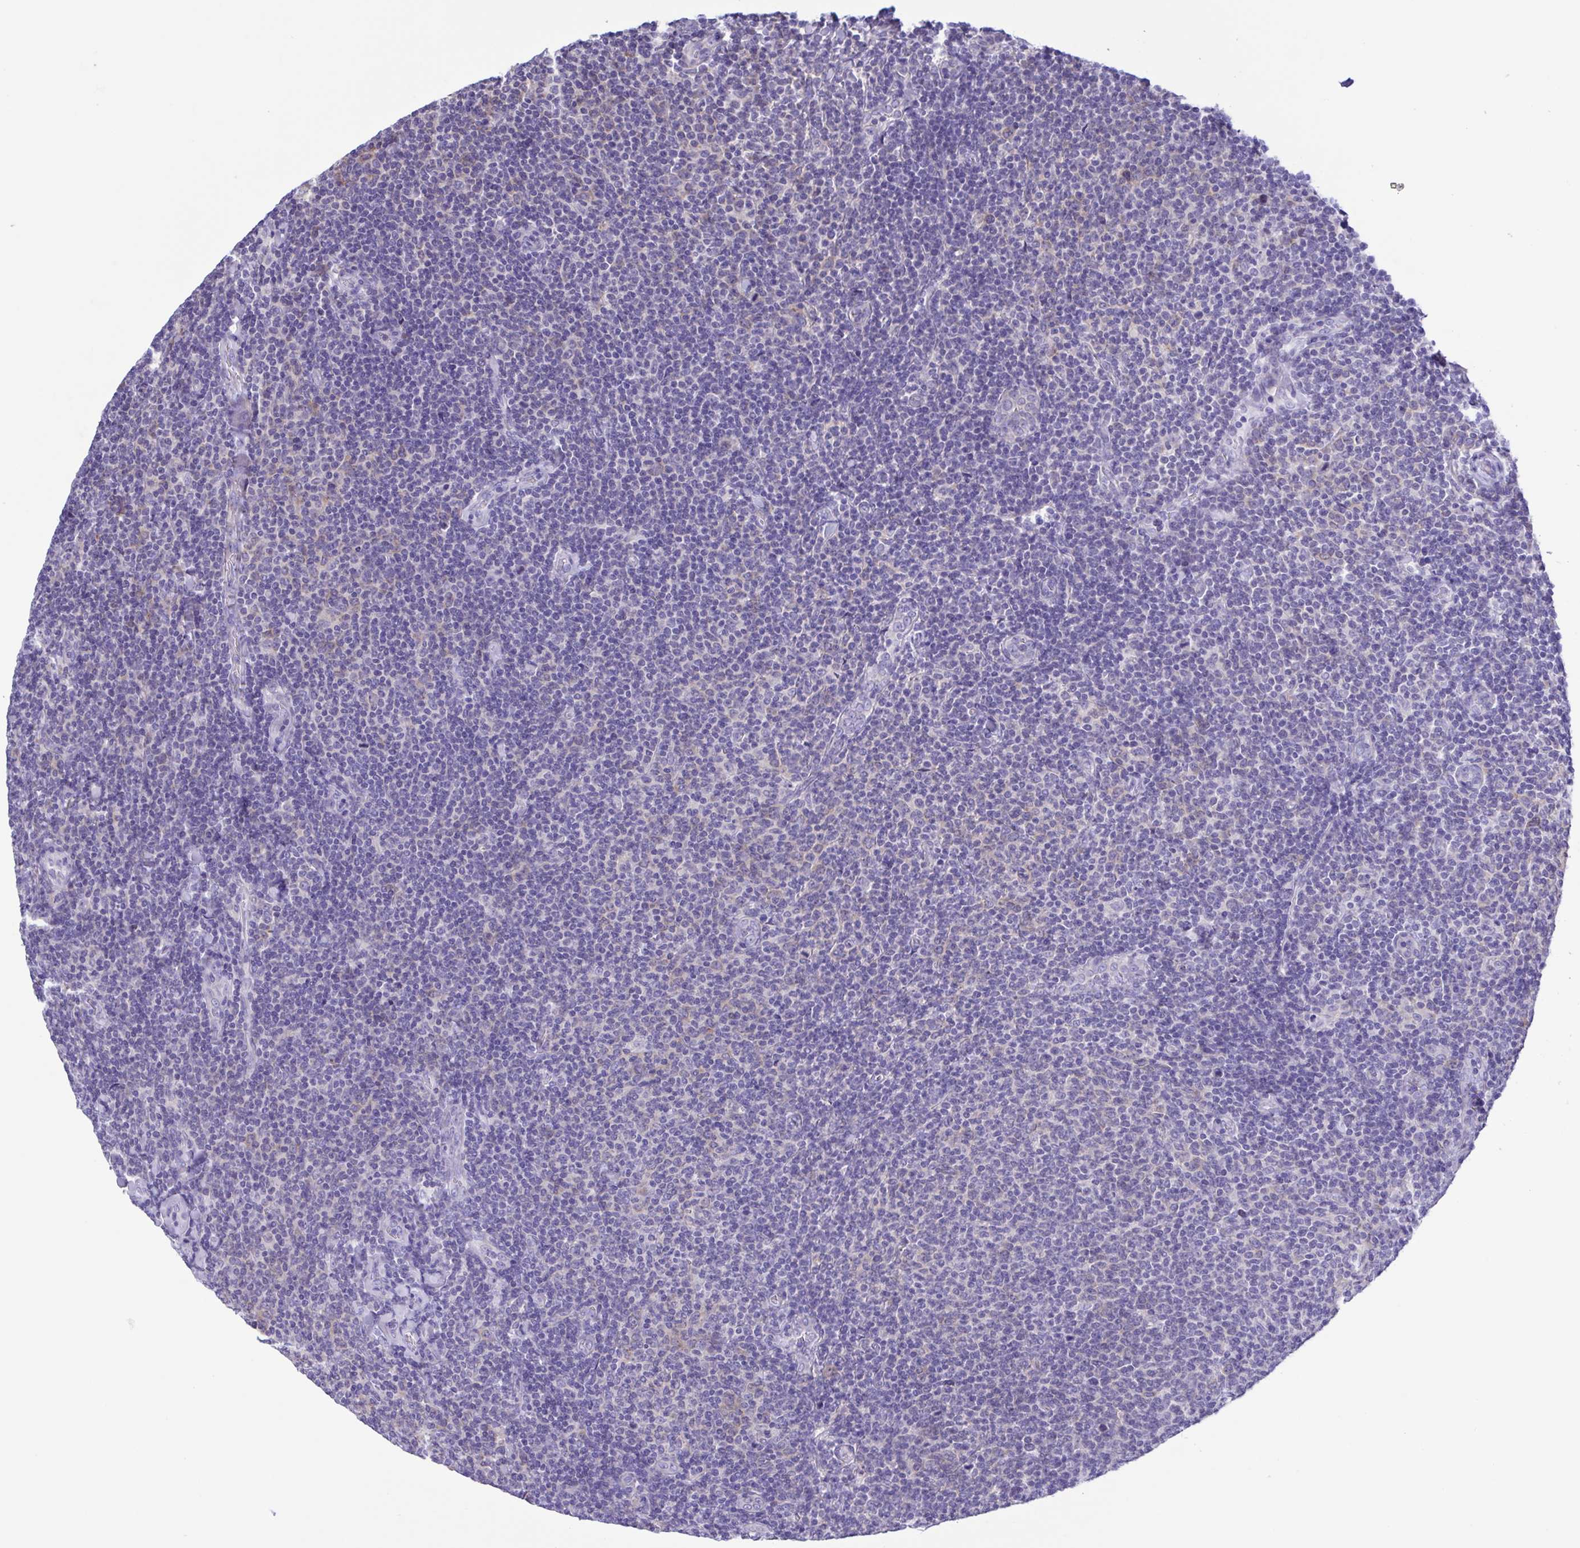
{"staining": {"intensity": "negative", "quantity": "none", "location": "none"}, "tissue": "lymphoma", "cell_type": "Tumor cells", "image_type": "cancer", "snomed": [{"axis": "morphology", "description": "Malignant lymphoma, non-Hodgkin's type, Low grade"}, {"axis": "topography", "description": "Lymph node"}], "caption": "Immunohistochemical staining of lymphoma displays no significant expression in tumor cells.", "gene": "TNNI3", "patient": {"sex": "male", "age": 52}}